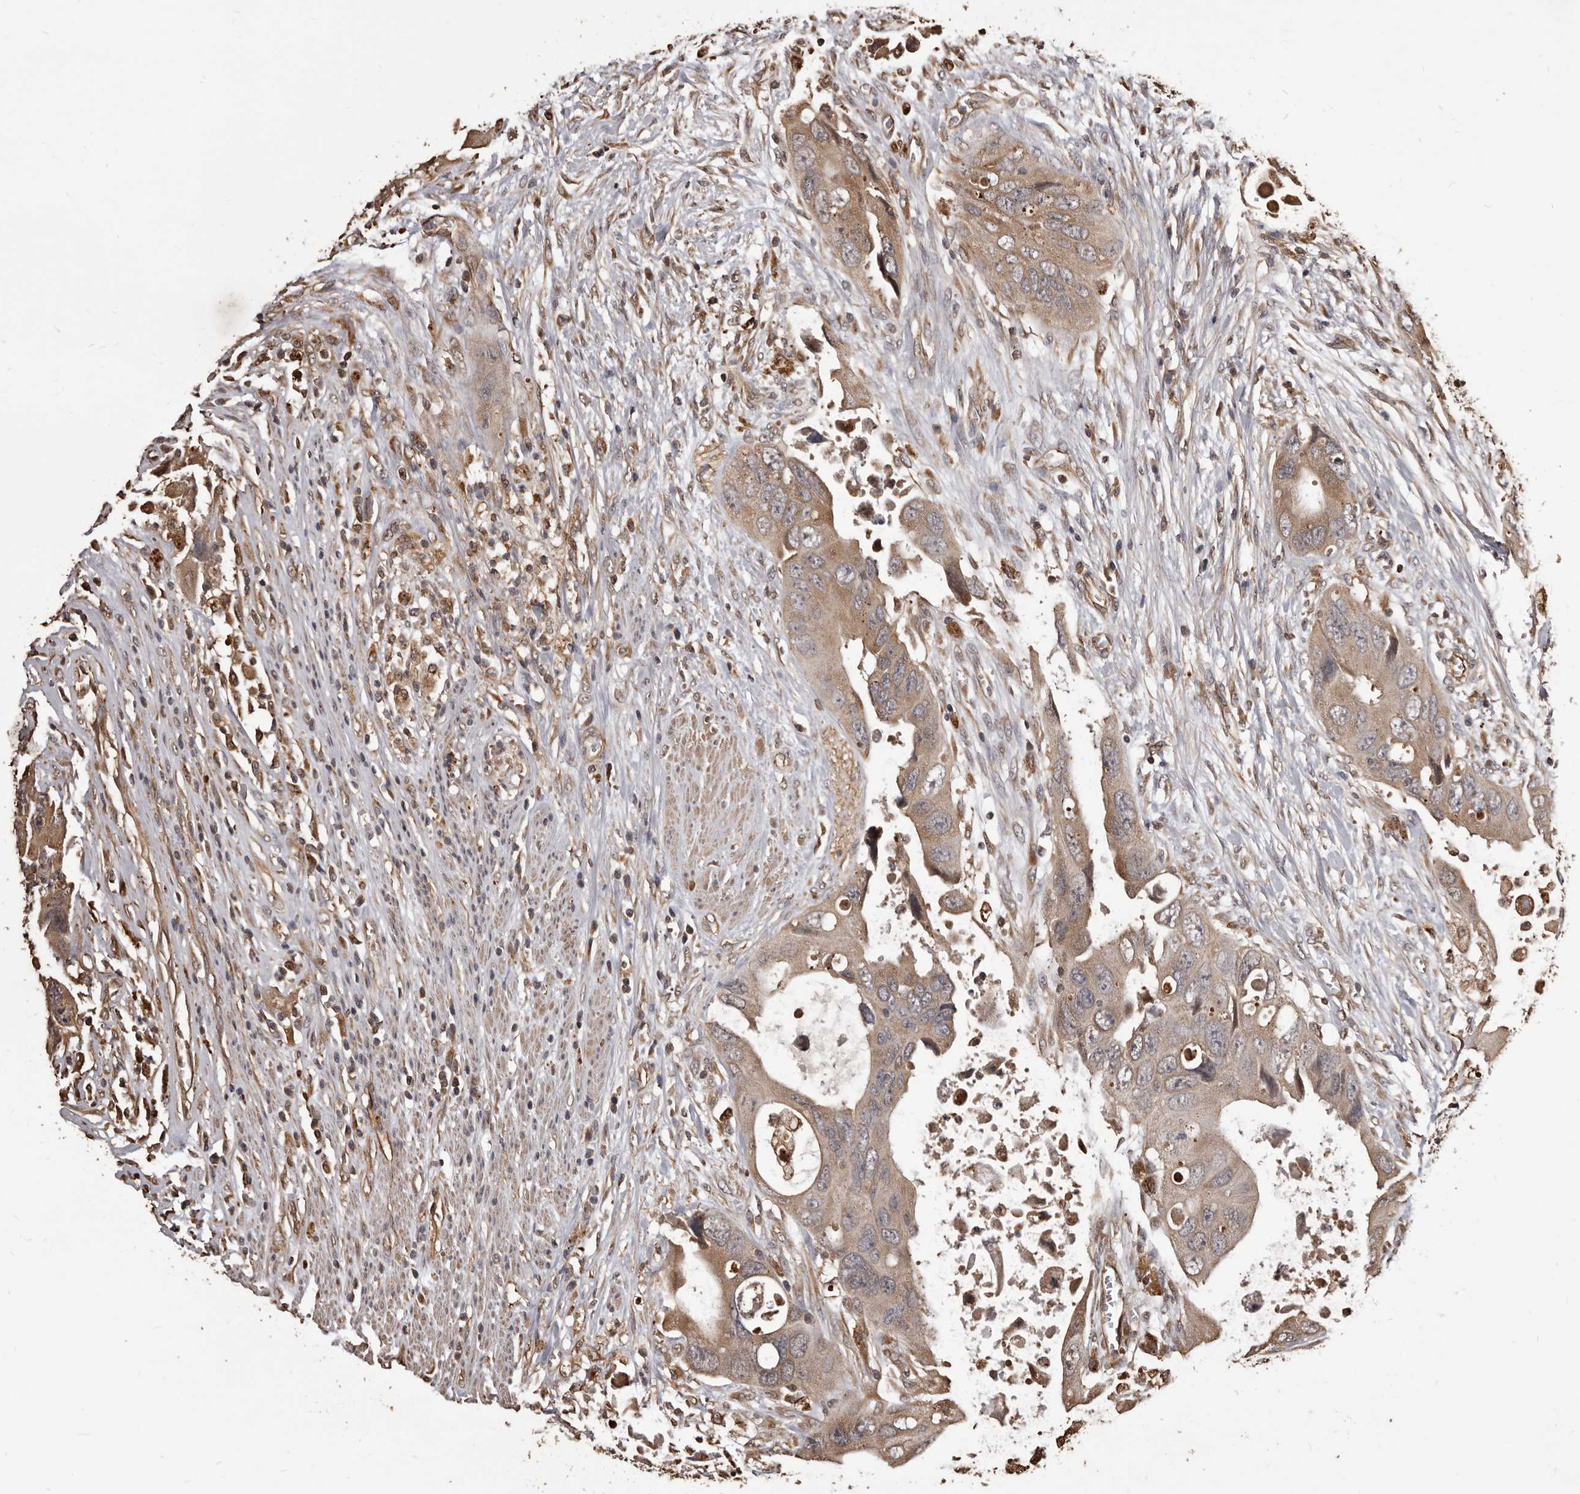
{"staining": {"intensity": "weak", "quantity": ">75%", "location": "cytoplasmic/membranous"}, "tissue": "colorectal cancer", "cell_type": "Tumor cells", "image_type": "cancer", "snomed": [{"axis": "morphology", "description": "Adenocarcinoma, NOS"}, {"axis": "topography", "description": "Rectum"}], "caption": "Colorectal cancer (adenocarcinoma) stained for a protein demonstrates weak cytoplasmic/membranous positivity in tumor cells. (IHC, brightfield microscopy, high magnification).", "gene": "ALPK1", "patient": {"sex": "male", "age": 70}}